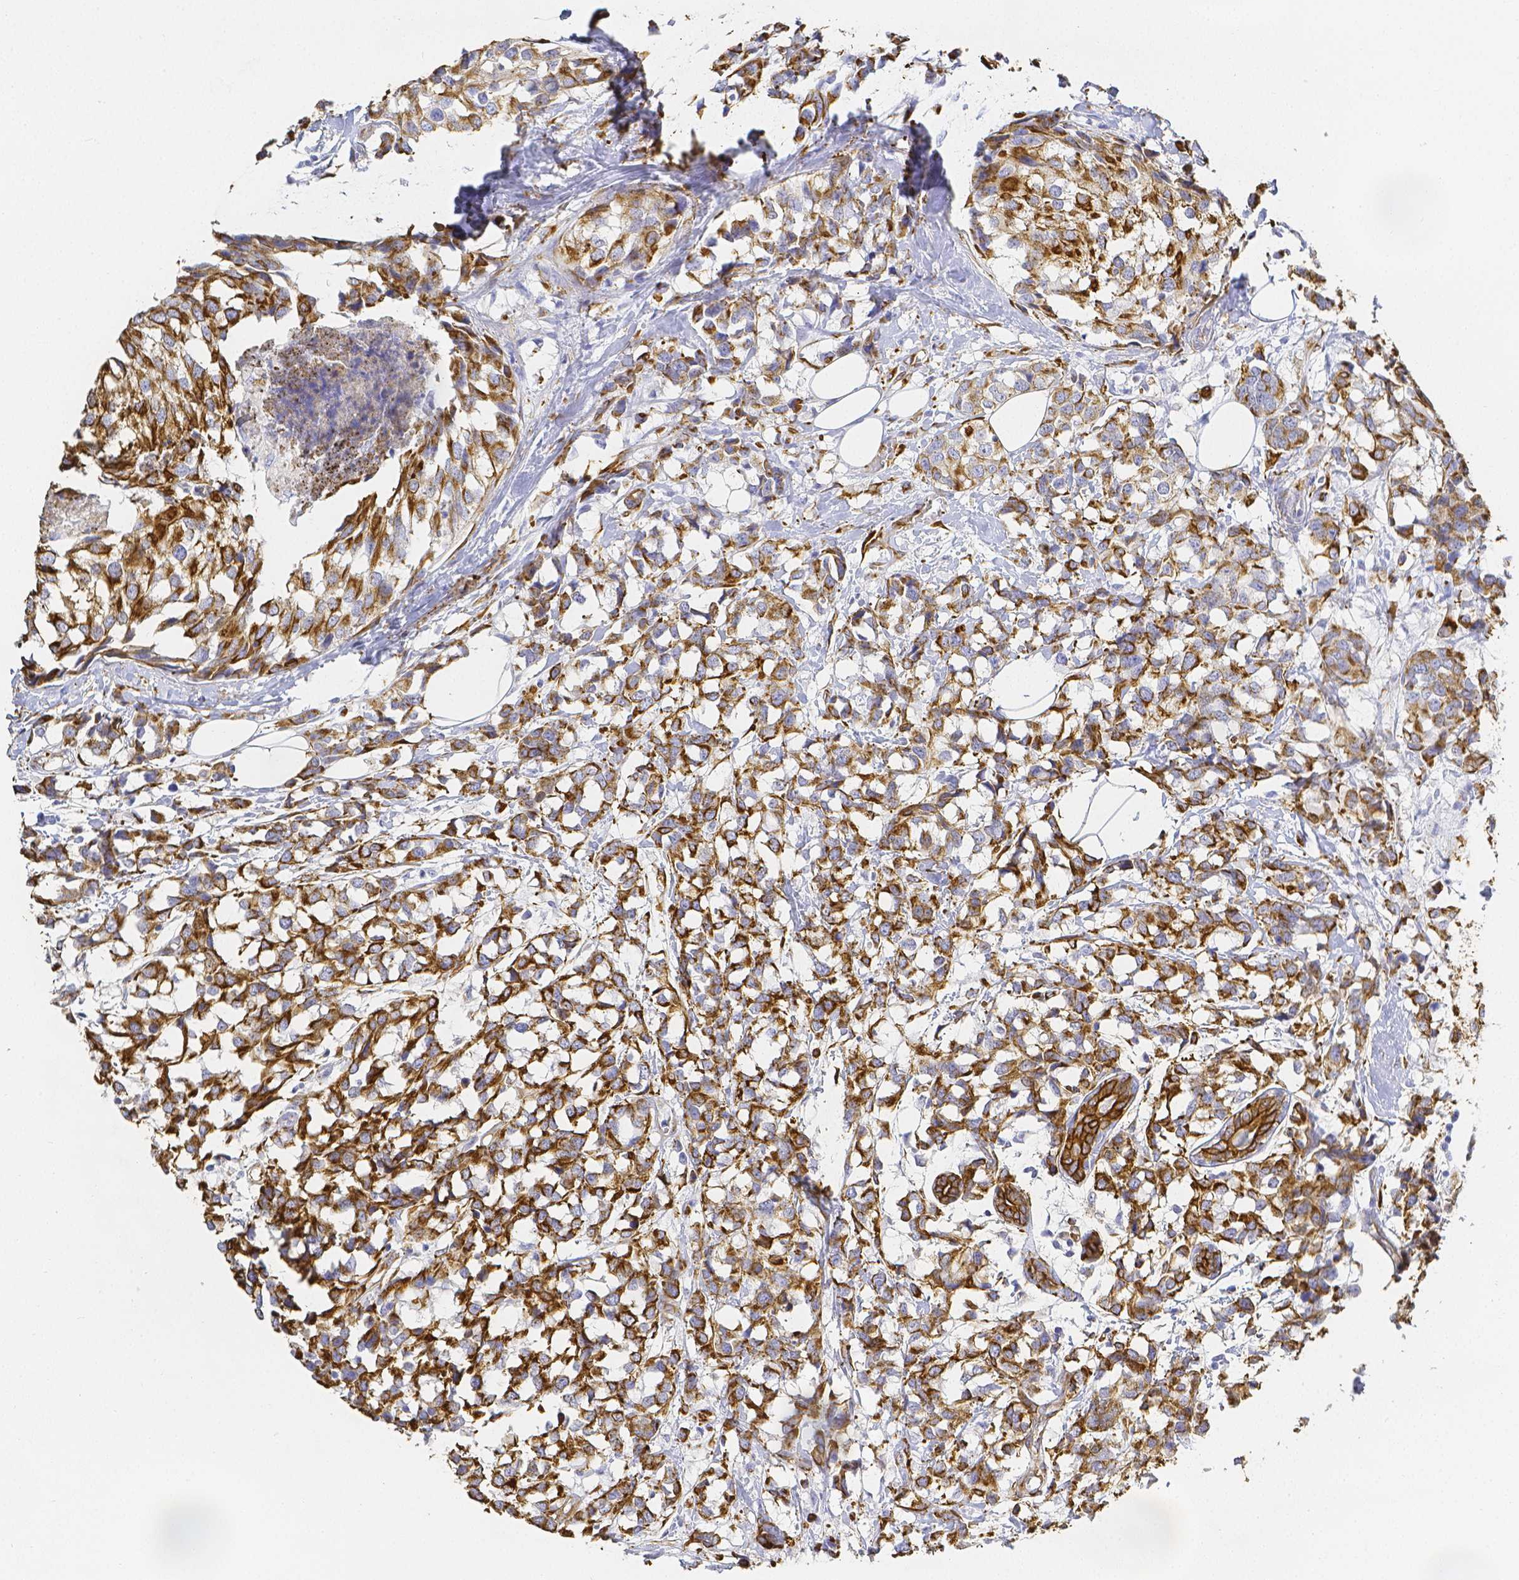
{"staining": {"intensity": "strong", "quantity": "<25%", "location": "cytoplasmic/membranous"}, "tissue": "breast cancer", "cell_type": "Tumor cells", "image_type": "cancer", "snomed": [{"axis": "morphology", "description": "Lobular carcinoma"}, {"axis": "topography", "description": "Breast"}], "caption": "High-magnification brightfield microscopy of breast lobular carcinoma stained with DAB (brown) and counterstained with hematoxylin (blue). tumor cells exhibit strong cytoplasmic/membranous positivity is present in about<25% of cells.", "gene": "SMURF1", "patient": {"sex": "female", "age": 59}}